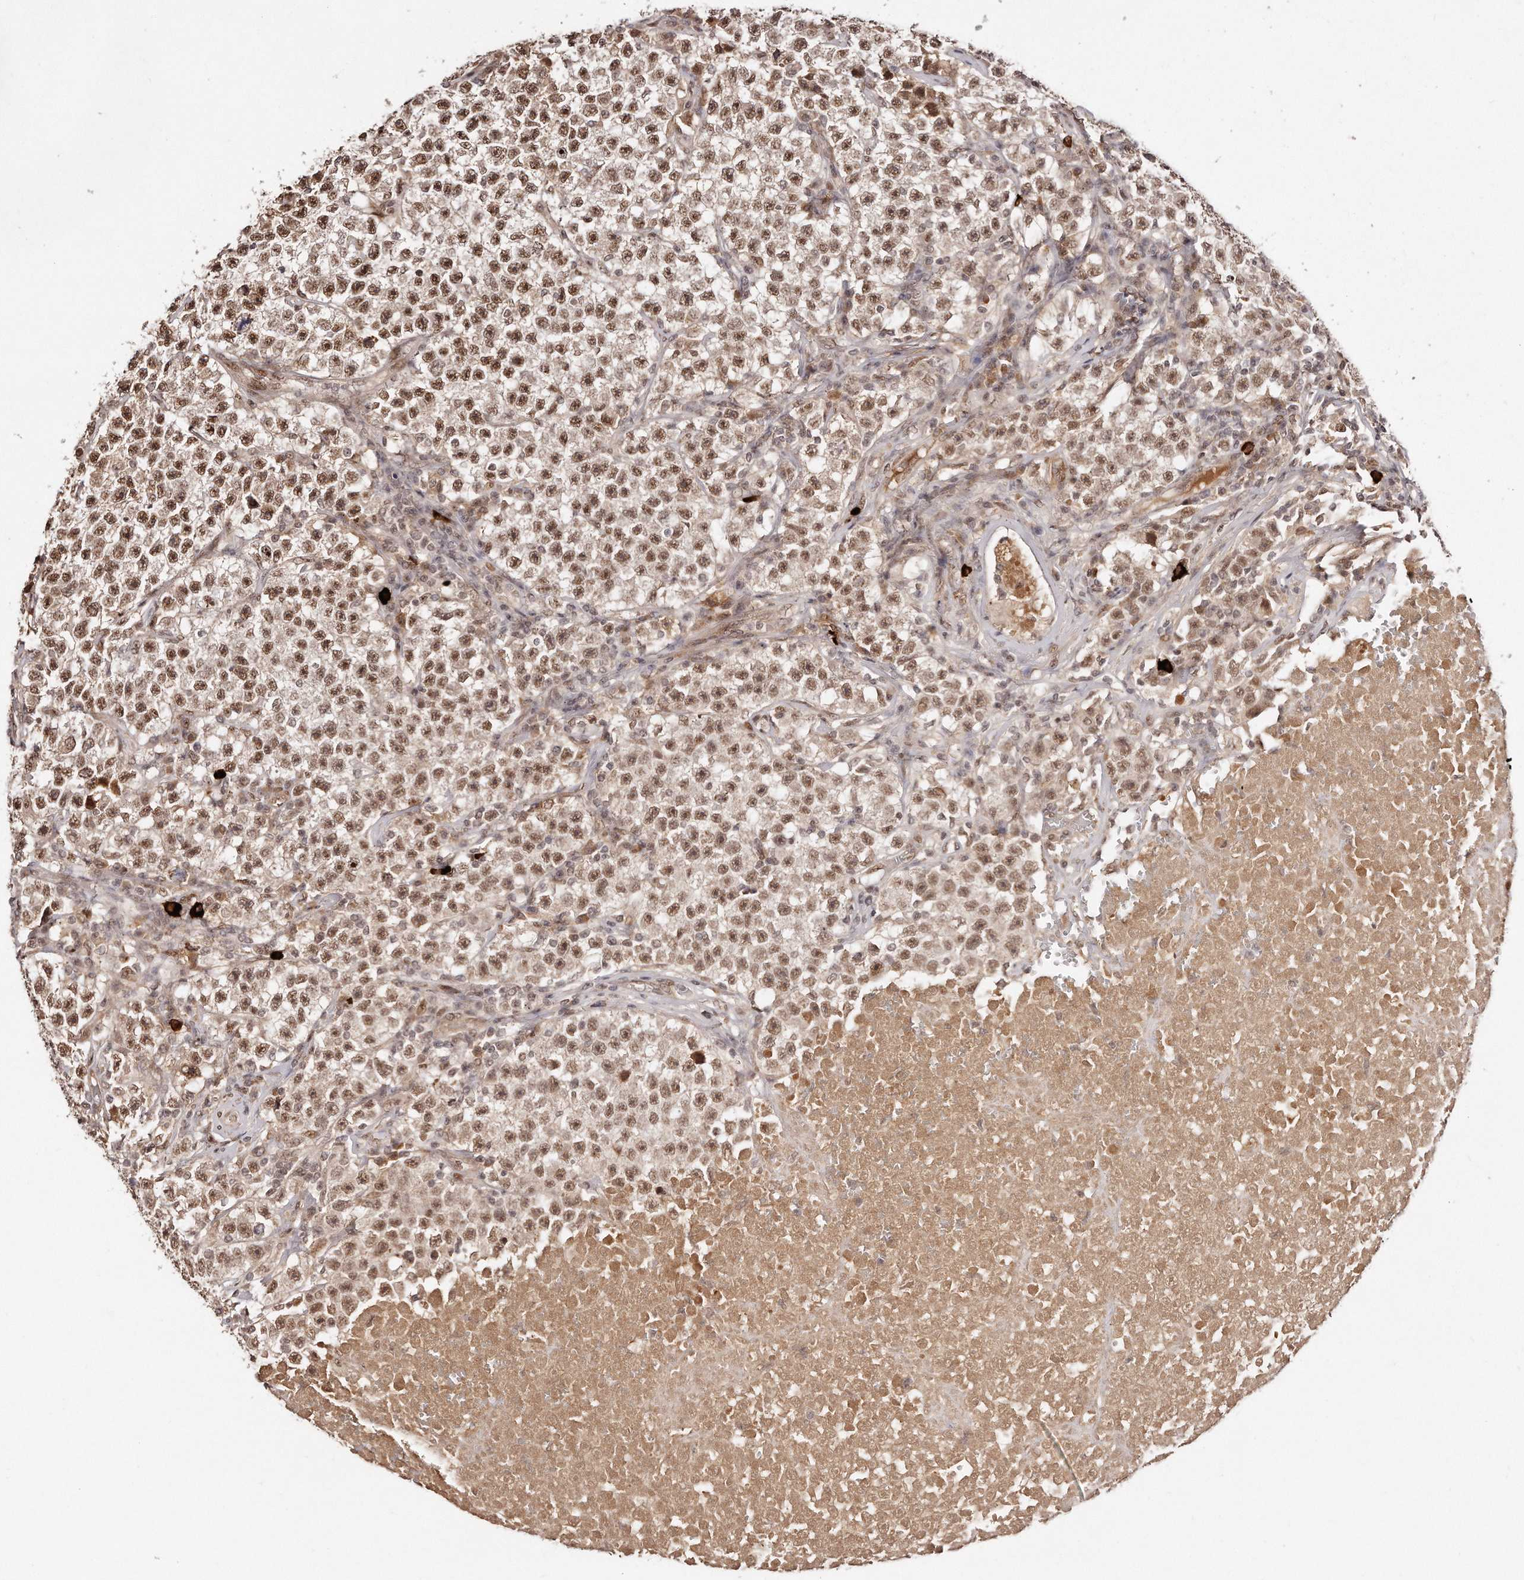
{"staining": {"intensity": "moderate", "quantity": ">75%", "location": "nuclear"}, "tissue": "testis cancer", "cell_type": "Tumor cells", "image_type": "cancer", "snomed": [{"axis": "morphology", "description": "Seminoma, NOS"}, {"axis": "topography", "description": "Testis"}], "caption": "Human seminoma (testis) stained with a brown dye demonstrates moderate nuclear positive positivity in approximately >75% of tumor cells.", "gene": "SOX4", "patient": {"sex": "male", "age": 22}}